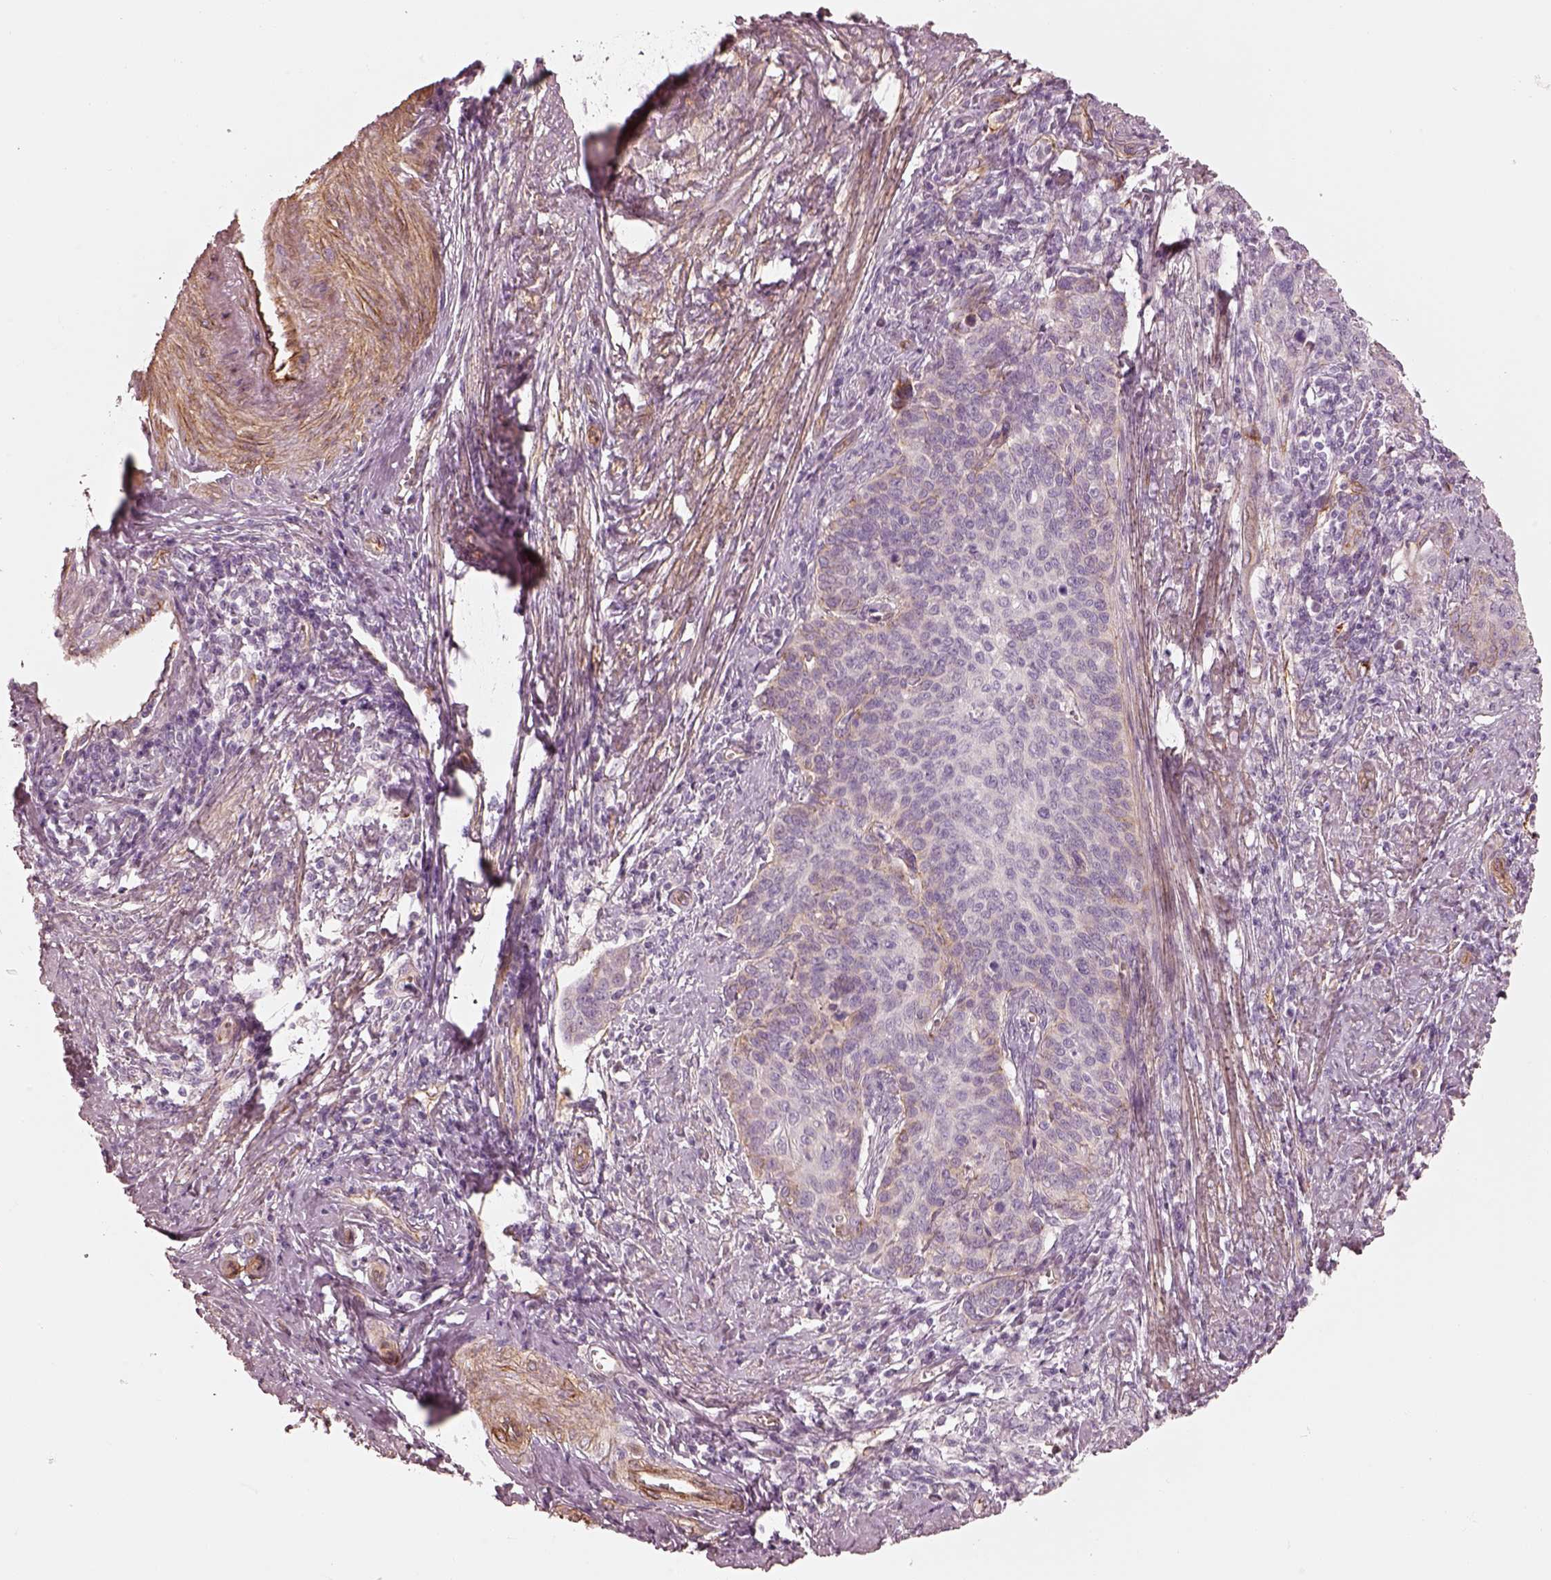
{"staining": {"intensity": "weak", "quantity": "<25%", "location": "cytoplasmic/membranous"}, "tissue": "cervical cancer", "cell_type": "Tumor cells", "image_type": "cancer", "snomed": [{"axis": "morphology", "description": "Squamous cell carcinoma, NOS"}, {"axis": "topography", "description": "Cervix"}], "caption": "This image is of squamous cell carcinoma (cervical) stained with IHC to label a protein in brown with the nuclei are counter-stained blue. There is no expression in tumor cells.", "gene": "CRYM", "patient": {"sex": "female", "age": 39}}